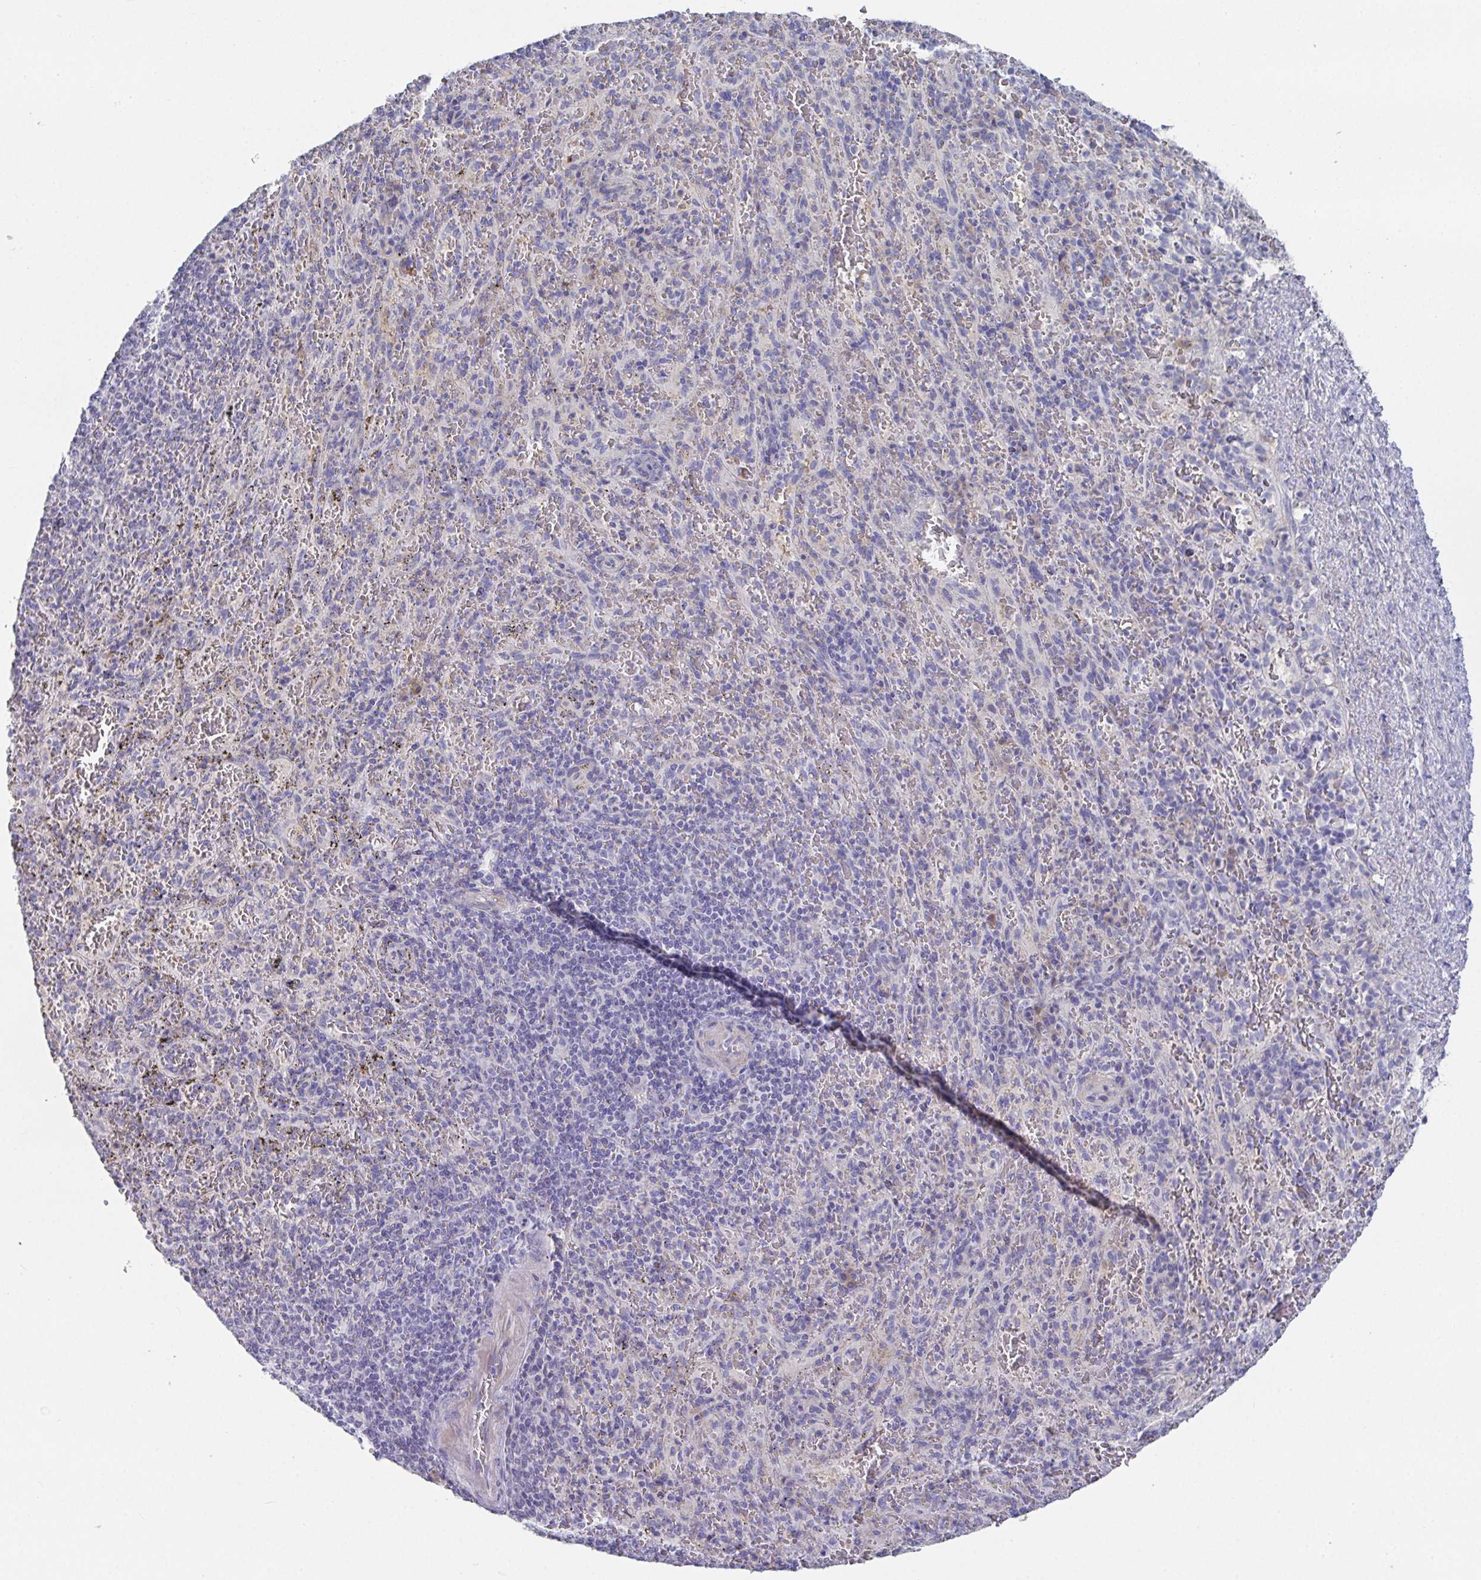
{"staining": {"intensity": "negative", "quantity": "none", "location": "none"}, "tissue": "spleen", "cell_type": "Cells in red pulp", "image_type": "normal", "snomed": [{"axis": "morphology", "description": "Normal tissue, NOS"}, {"axis": "topography", "description": "Spleen"}], "caption": "Spleen was stained to show a protein in brown. There is no significant staining in cells in red pulp. (Brightfield microscopy of DAB immunohistochemistry (IHC) at high magnification).", "gene": "ANO5", "patient": {"sex": "male", "age": 57}}